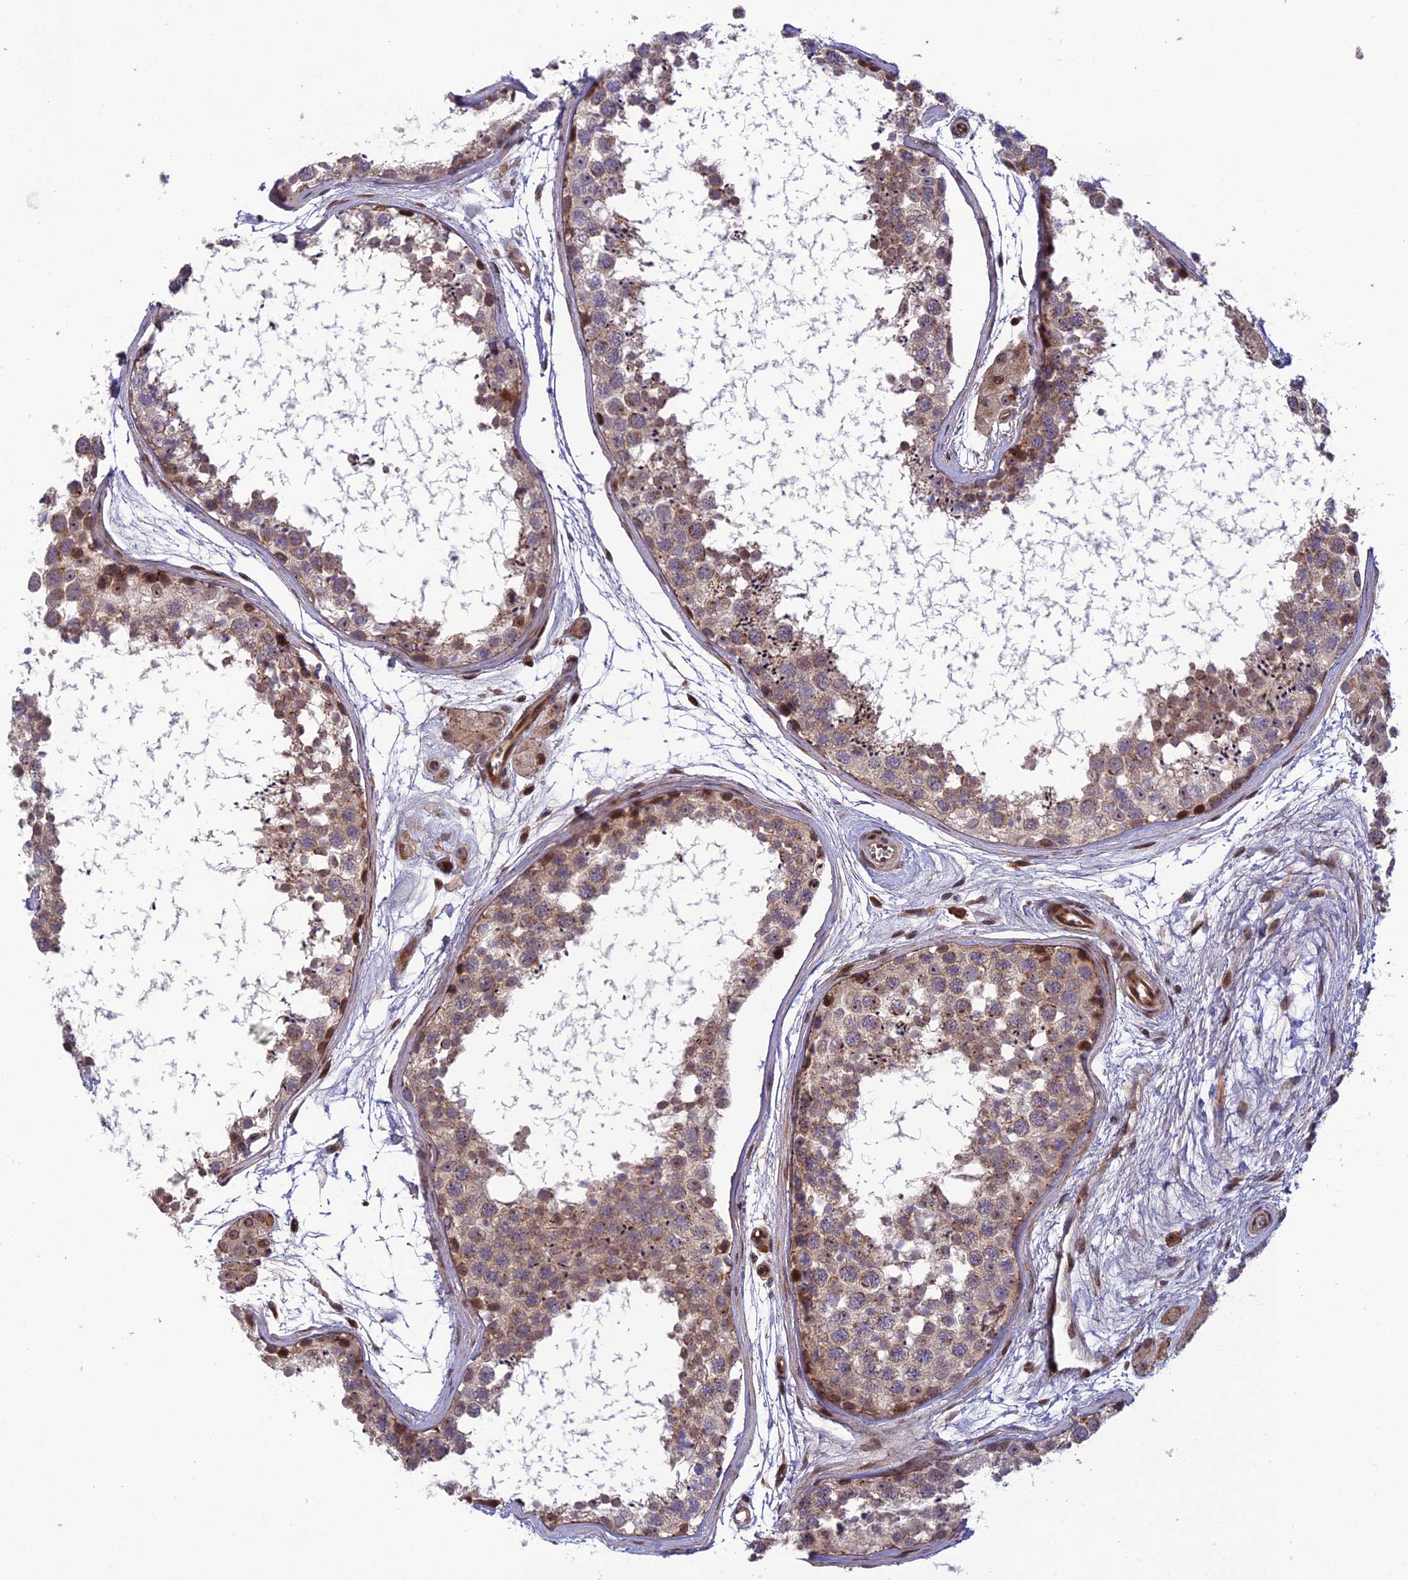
{"staining": {"intensity": "weak", "quantity": "25%-75%", "location": "cytoplasmic/membranous"}, "tissue": "testis", "cell_type": "Cells in seminiferous ducts", "image_type": "normal", "snomed": [{"axis": "morphology", "description": "Normal tissue, NOS"}, {"axis": "topography", "description": "Testis"}], "caption": "An immunohistochemistry (IHC) photomicrograph of unremarkable tissue is shown. Protein staining in brown shows weak cytoplasmic/membranous positivity in testis within cells in seminiferous ducts. Nuclei are stained in blue.", "gene": "SMIM7", "patient": {"sex": "male", "age": 56}}